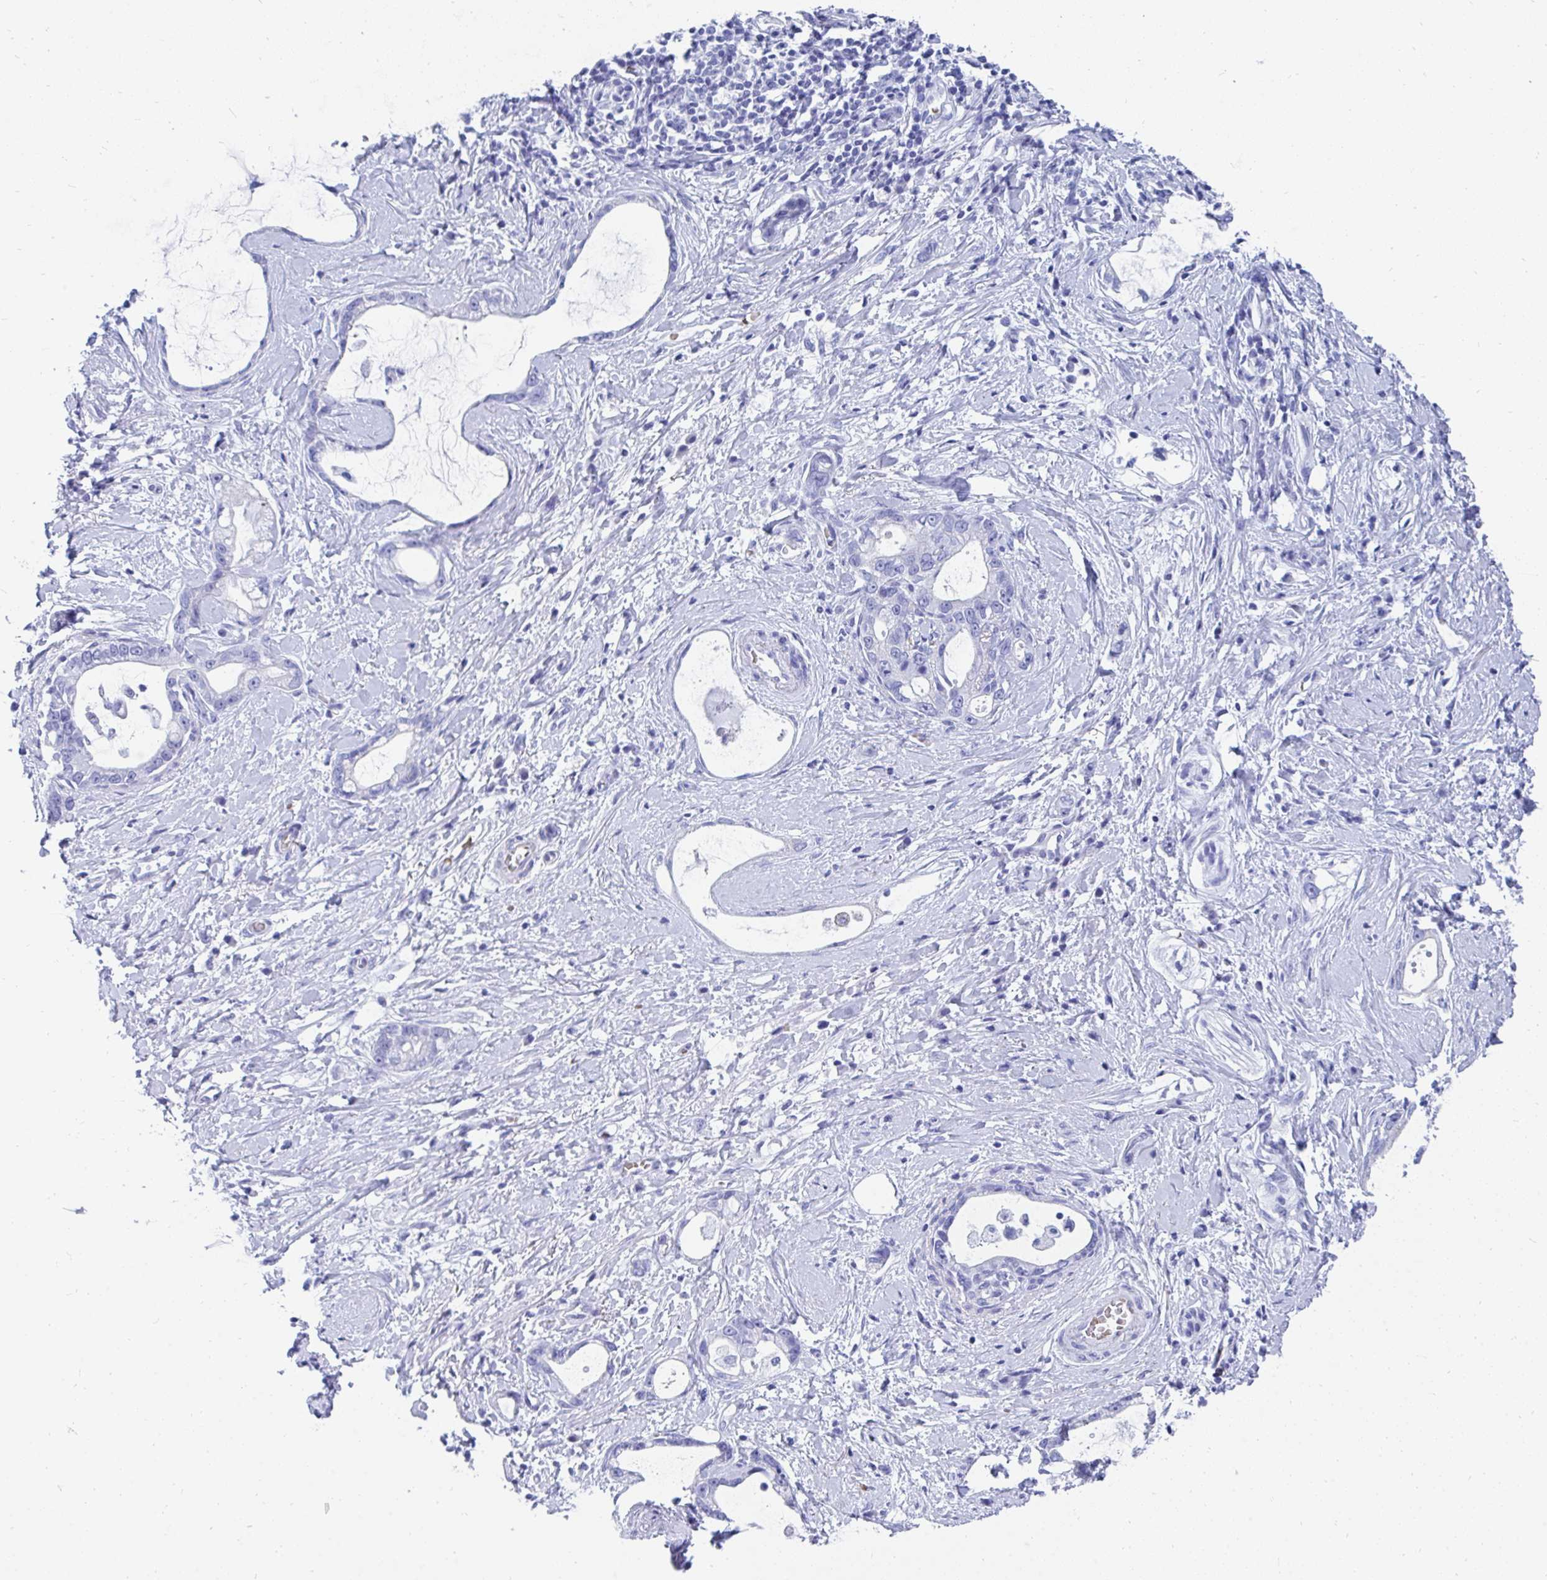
{"staining": {"intensity": "negative", "quantity": "none", "location": "none"}, "tissue": "stomach cancer", "cell_type": "Tumor cells", "image_type": "cancer", "snomed": [{"axis": "morphology", "description": "Adenocarcinoma, NOS"}, {"axis": "topography", "description": "Stomach"}], "caption": "The histopathology image shows no significant positivity in tumor cells of stomach cancer.", "gene": "MROH2B", "patient": {"sex": "male", "age": 55}}